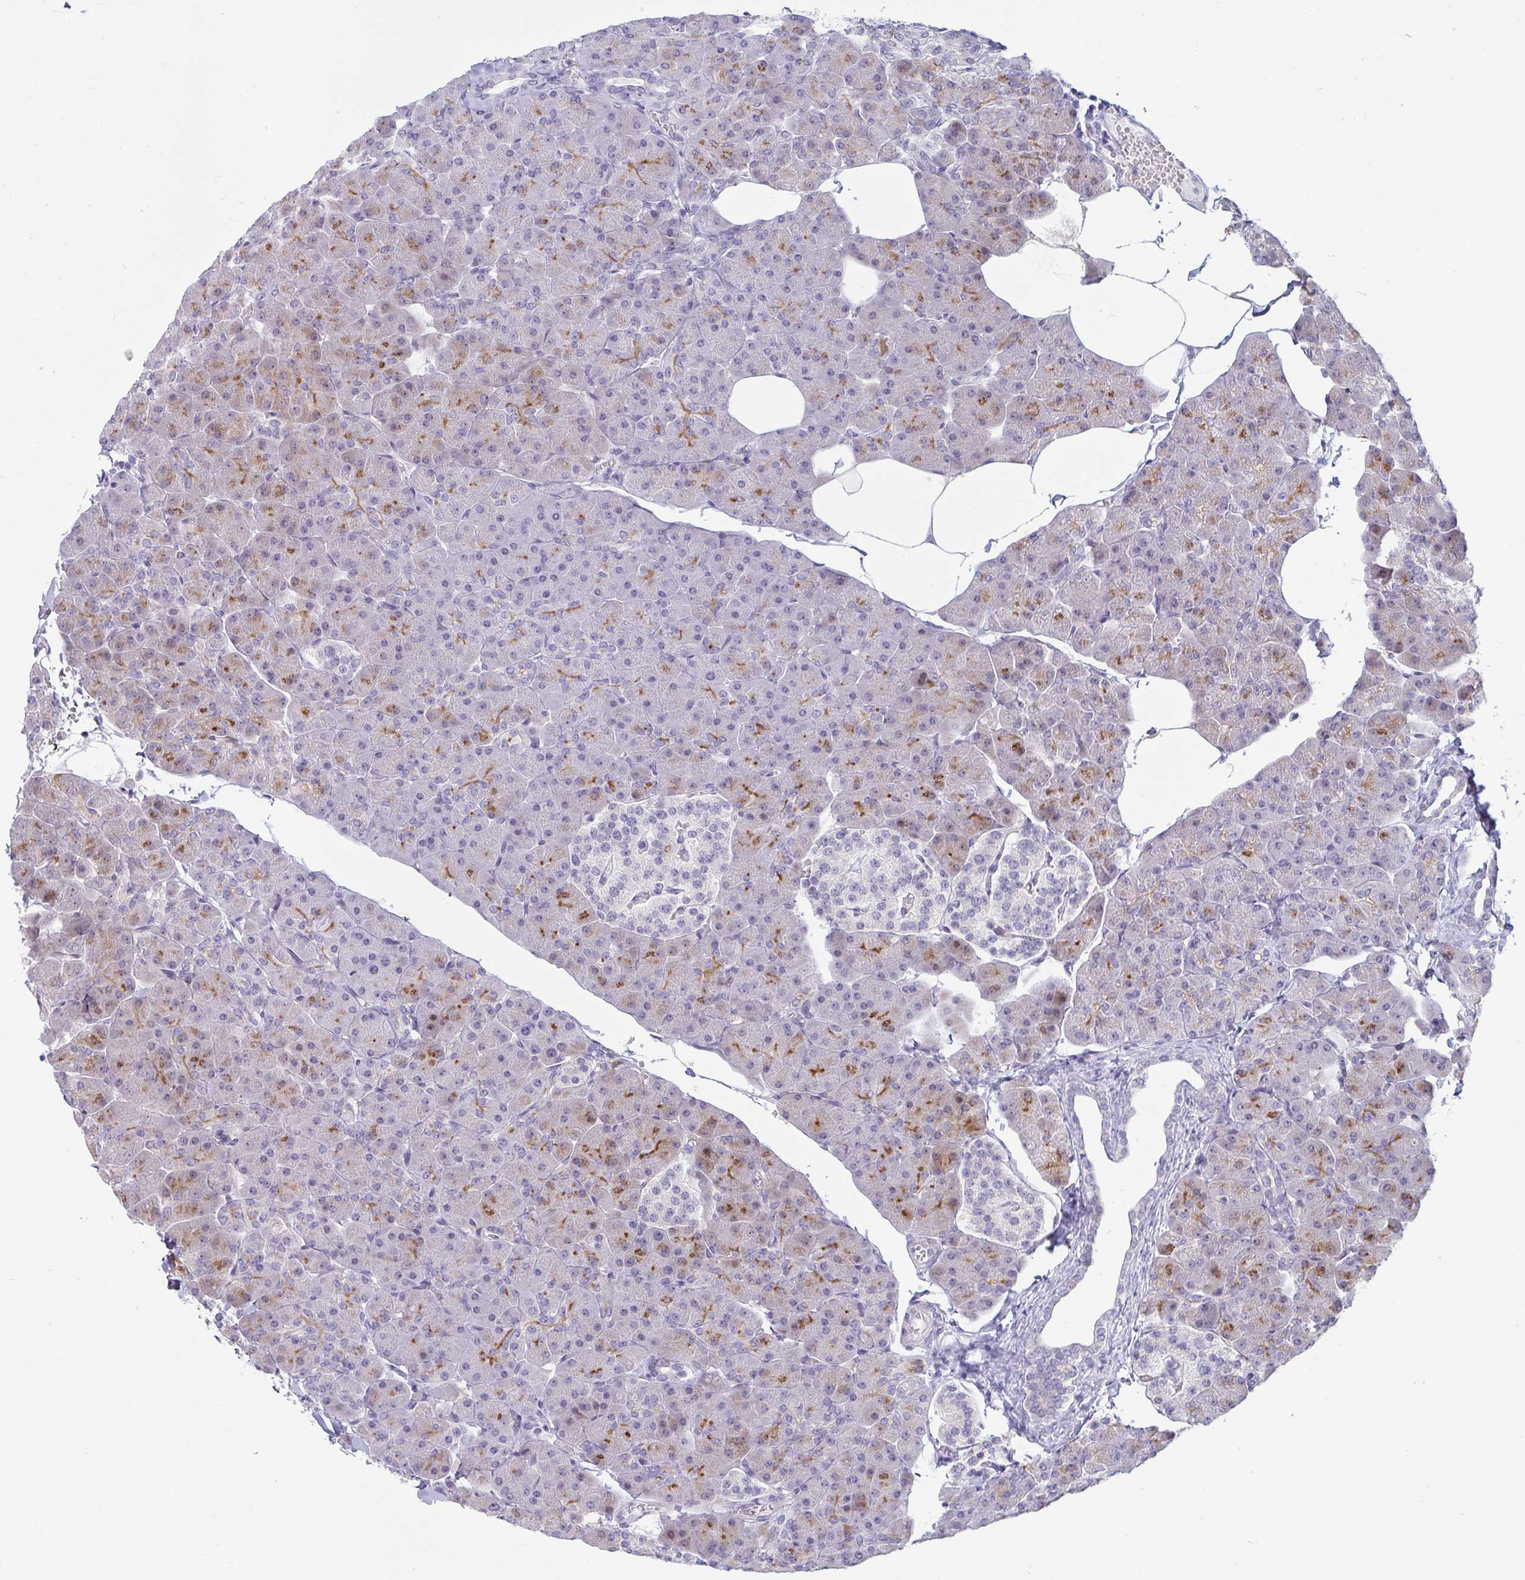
{"staining": {"intensity": "moderate", "quantity": "<25%", "location": "cytoplasmic/membranous"}, "tissue": "pancreas", "cell_type": "Exocrine glandular cells", "image_type": "normal", "snomed": [{"axis": "morphology", "description": "Normal tissue, NOS"}, {"axis": "topography", "description": "Pancreas"}], "caption": "Immunohistochemistry staining of unremarkable pancreas, which displays low levels of moderate cytoplasmic/membranous positivity in approximately <25% of exocrine glandular cells indicating moderate cytoplasmic/membranous protein positivity. The staining was performed using DAB (brown) for protein detection and nuclei were counterstained in hematoxylin (blue).", "gene": "GSTM1", "patient": {"sex": "male", "age": 35}}